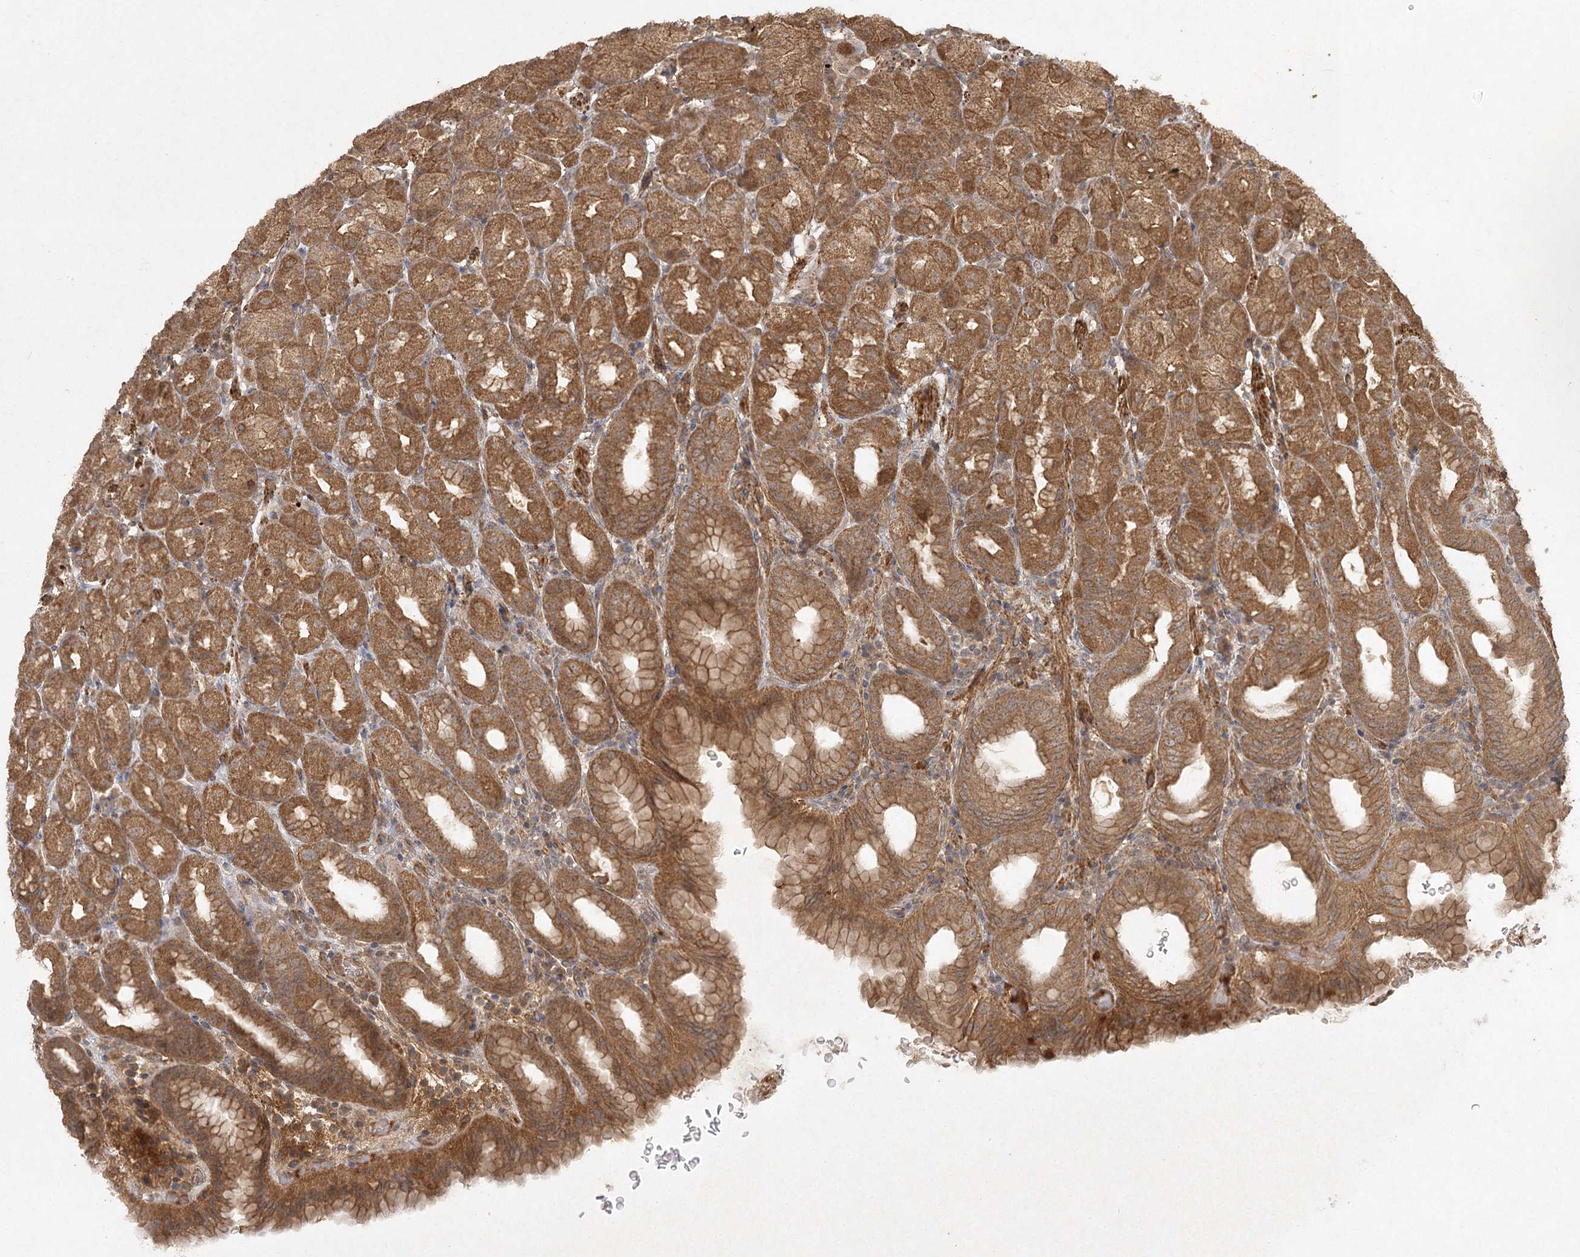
{"staining": {"intensity": "moderate", "quantity": ">75%", "location": "cytoplasmic/membranous"}, "tissue": "stomach", "cell_type": "Glandular cells", "image_type": "normal", "snomed": [{"axis": "morphology", "description": "Normal tissue, NOS"}, {"axis": "topography", "description": "Stomach, upper"}], "caption": "Unremarkable stomach reveals moderate cytoplasmic/membranous expression in about >75% of glandular cells, visualized by immunohistochemistry. (Brightfield microscopy of DAB IHC at high magnification).", "gene": "ARL13A", "patient": {"sex": "male", "age": 68}}